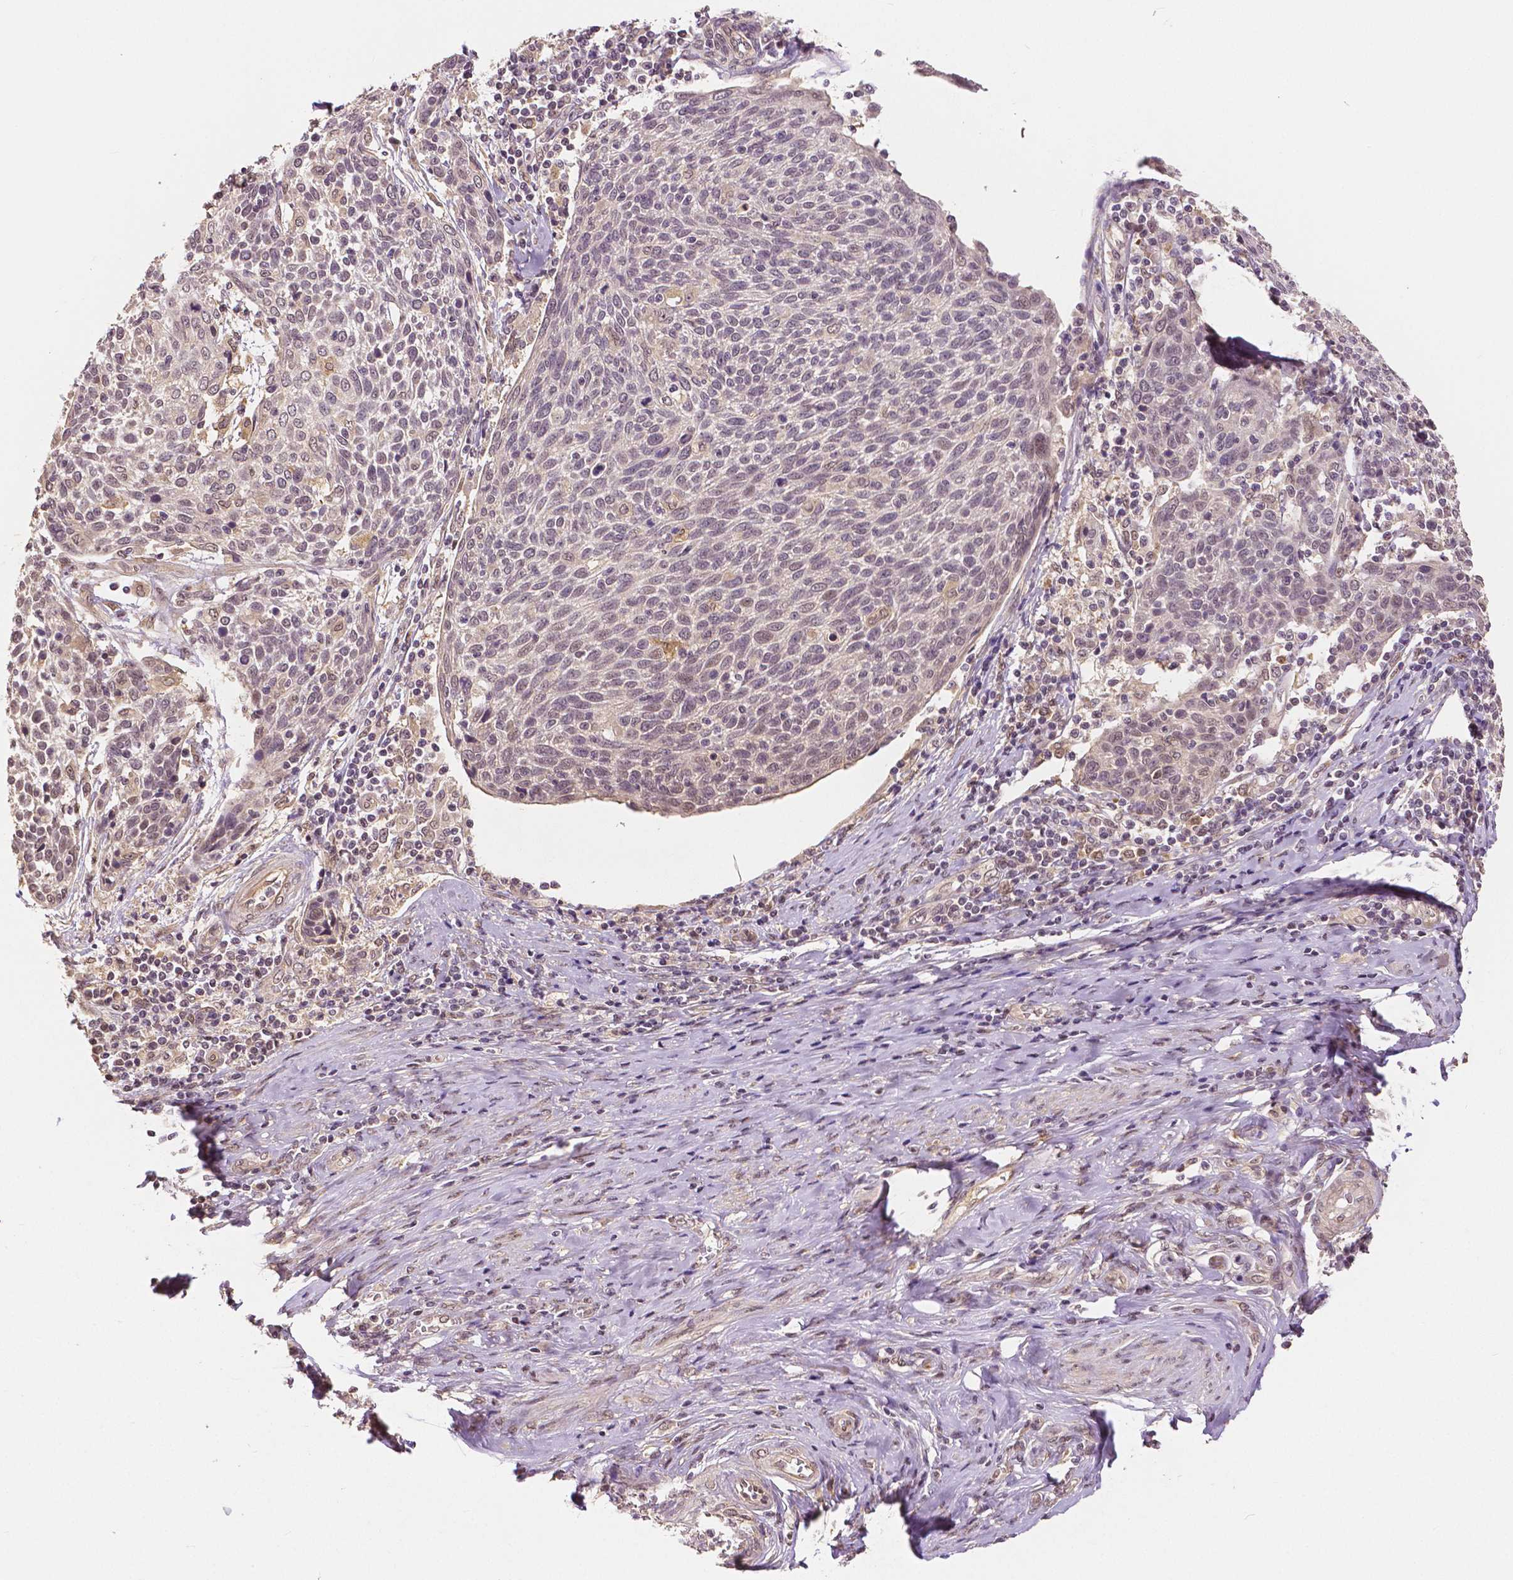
{"staining": {"intensity": "weak", "quantity": "25%-75%", "location": "nuclear"}, "tissue": "cervical cancer", "cell_type": "Tumor cells", "image_type": "cancer", "snomed": [{"axis": "morphology", "description": "Squamous cell carcinoma, NOS"}, {"axis": "topography", "description": "Cervix"}], "caption": "An image of human cervical squamous cell carcinoma stained for a protein reveals weak nuclear brown staining in tumor cells.", "gene": "MAP1LC3B", "patient": {"sex": "female", "age": 61}}